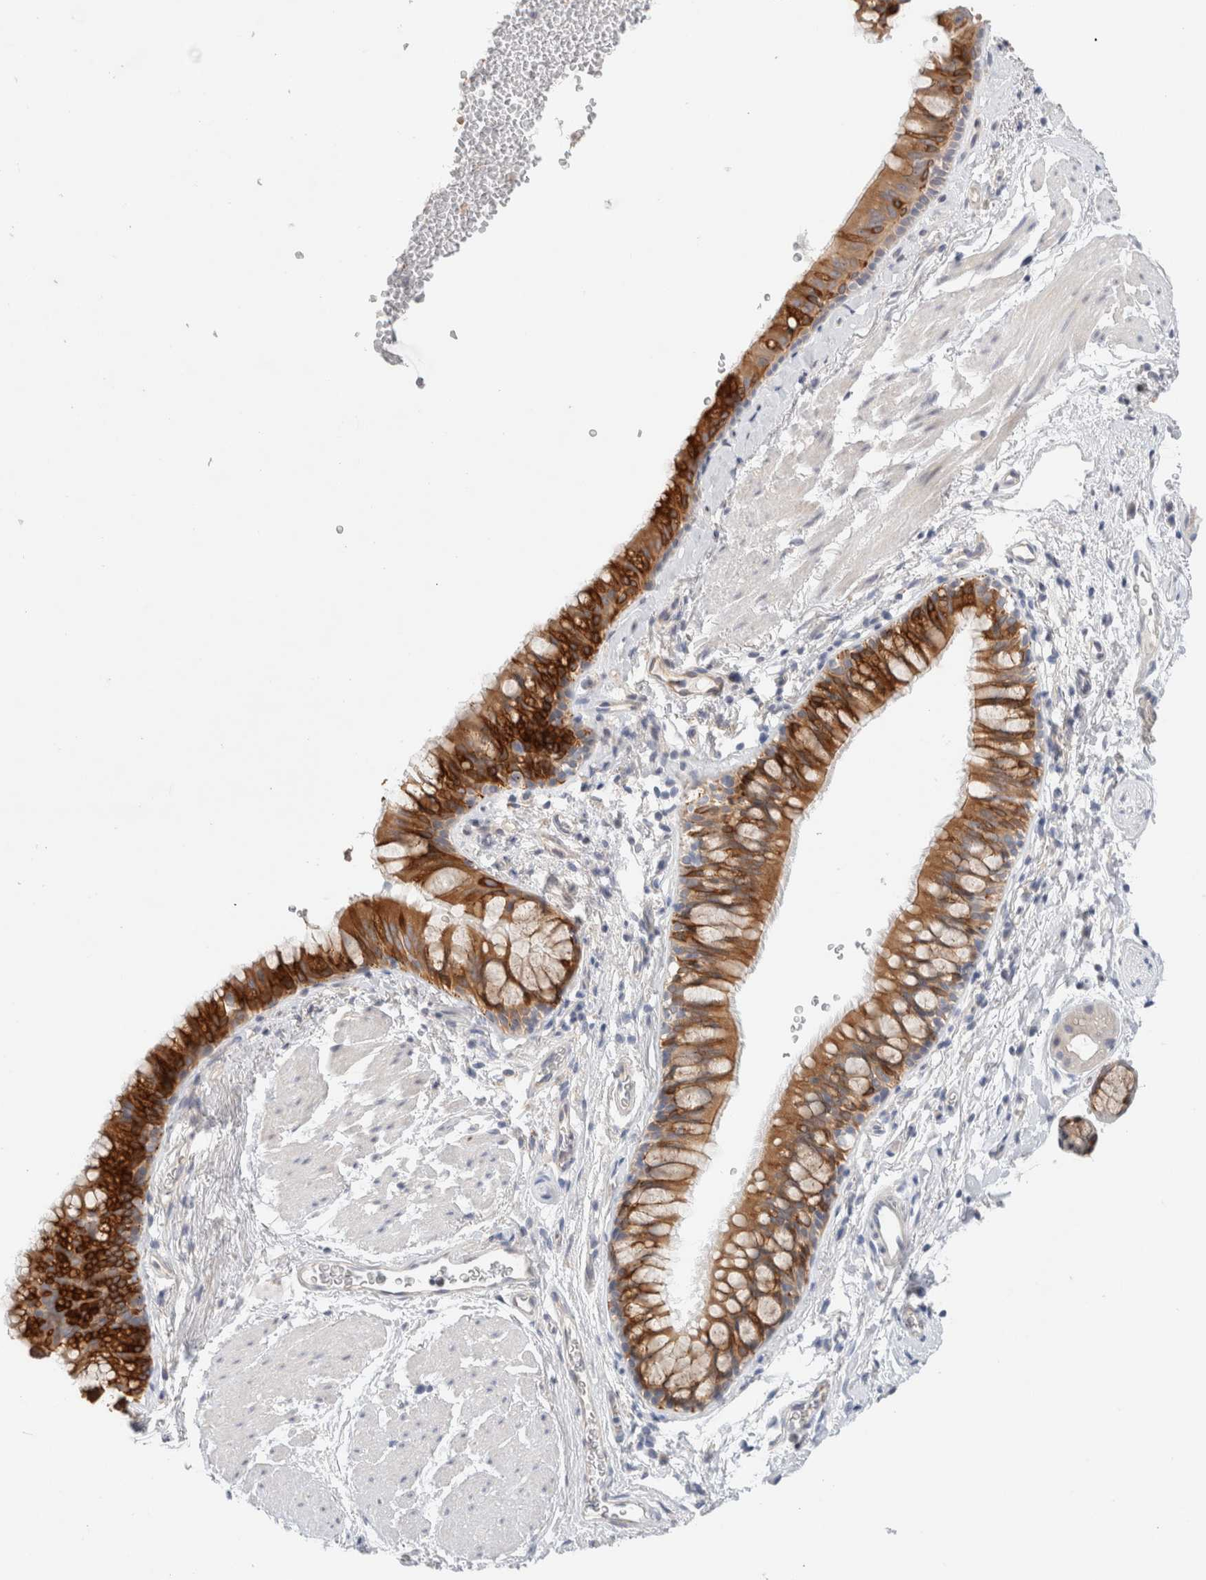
{"staining": {"intensity": "strong", "quantity": "25%-75%", "location": "cytoplasmic/membranous"}, "tissue": "bronchus", "cell_type": "Respiratory epithelial cells", "image_type": "normal", "snomed": [{"axis": "morphology", "description": "Normal tissue, NOS"}, {"axis": "topography", "description": "Cartilage tissue"}, {"axis": "topography", "description": "Bronchus"}], "caption": "This micrograph exhibits immunohistochemistry (IHC) staining of normal bronchus, with high strong cytoplasmic/membranous expression in approximately 25%-75% of respiratory epithelial cells.", "gene": "SDR16C5", "patient": {"sex": "female", "age": 53}}